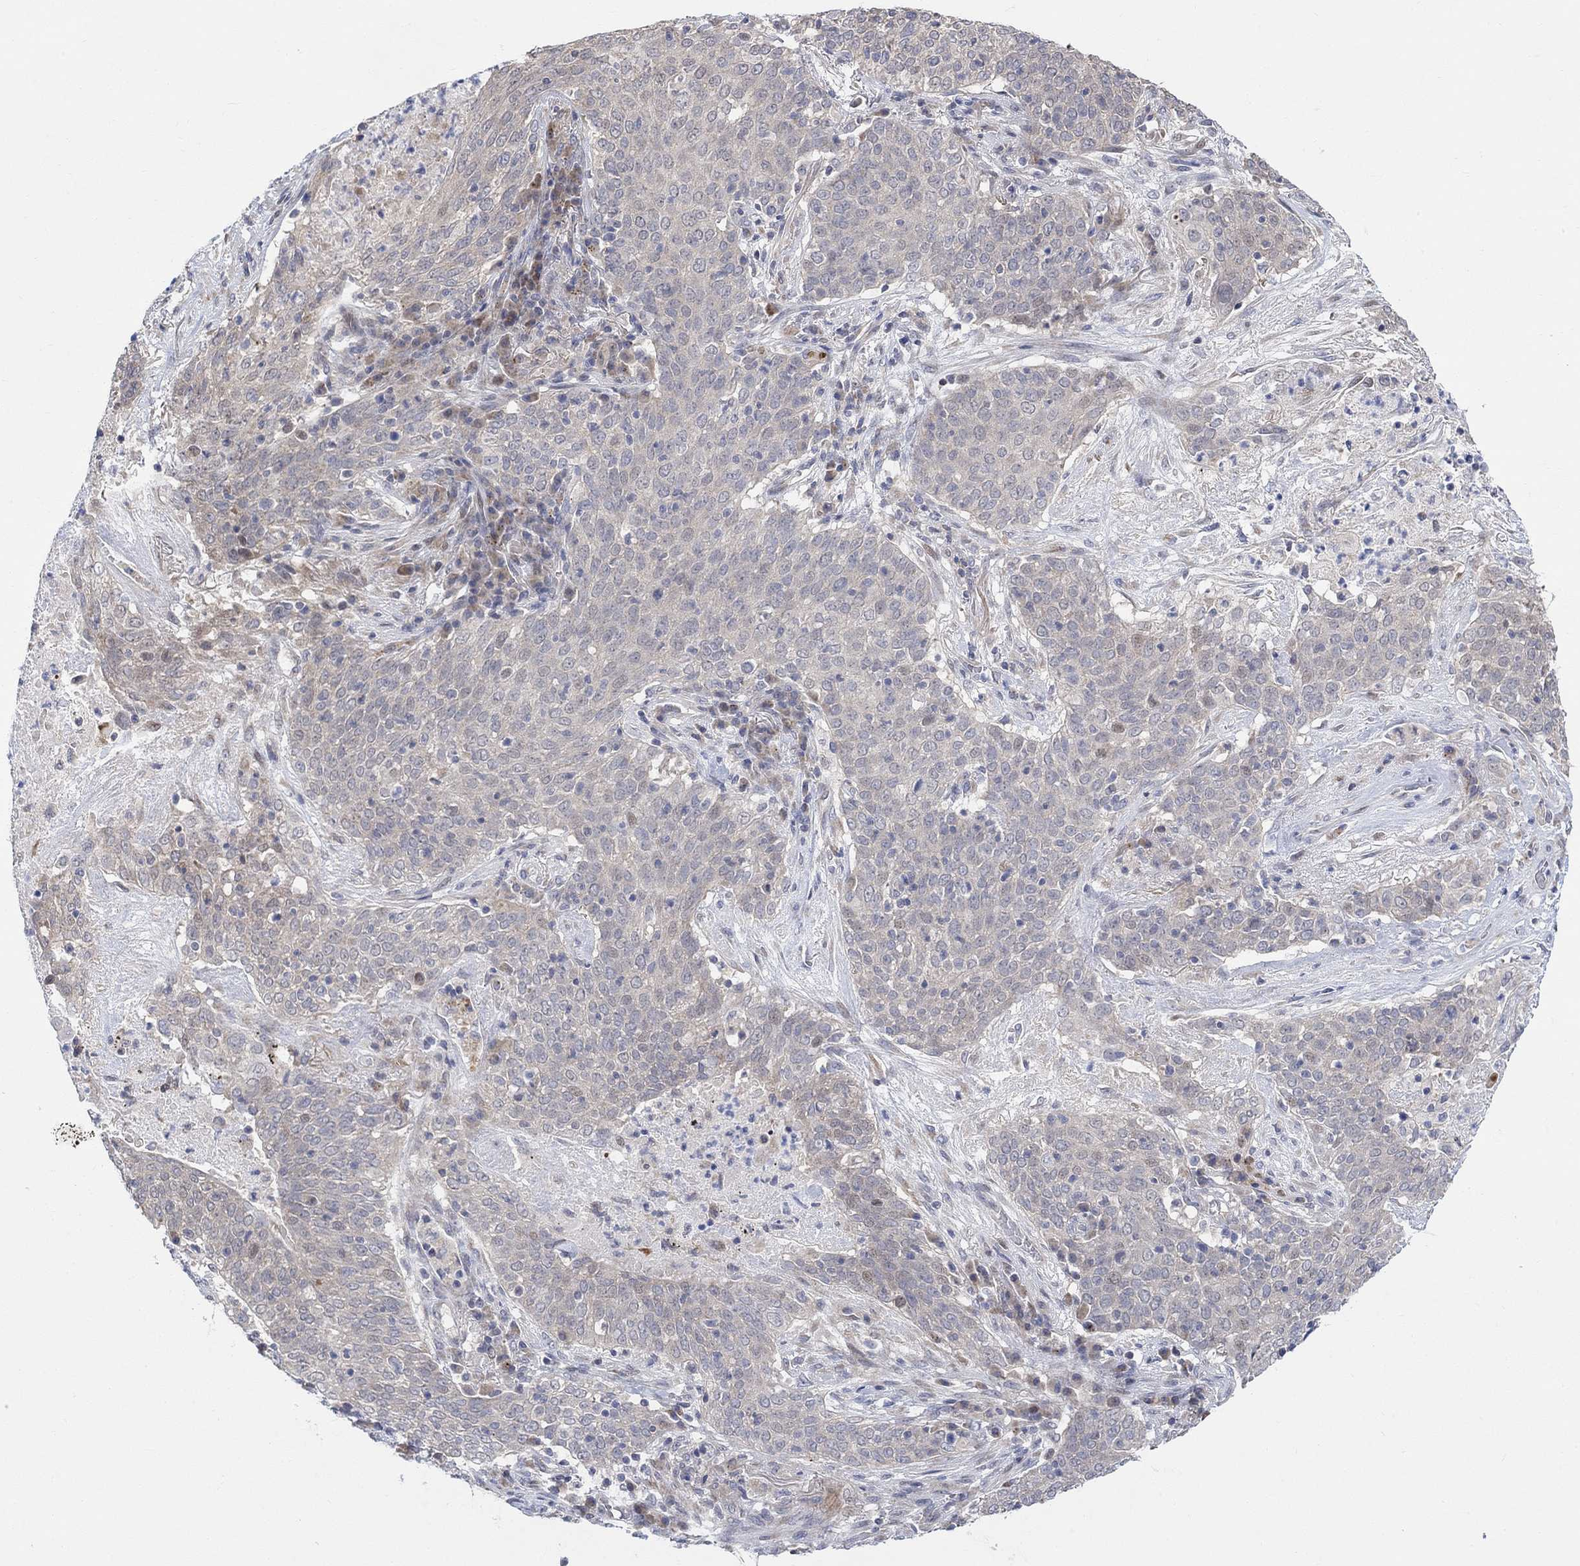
{"staining": {"intensity": "negative", "quantity": "none", "location": "none"}, "tissue": "lung cancer", "cell_type": "Tumor cells", "image_type": "cancer", "snomed": [{"axis": "morphology", "description": "Squamous cell carcinoma, NOS"}, {"axis": "topography", "description": "Lung"}], "caption": "There is no significant expression in tumor cells of lung cancer (squamous cell carcinoma).", "gene": "CNTF", "patient": {"sex": "male", "age": 82}}